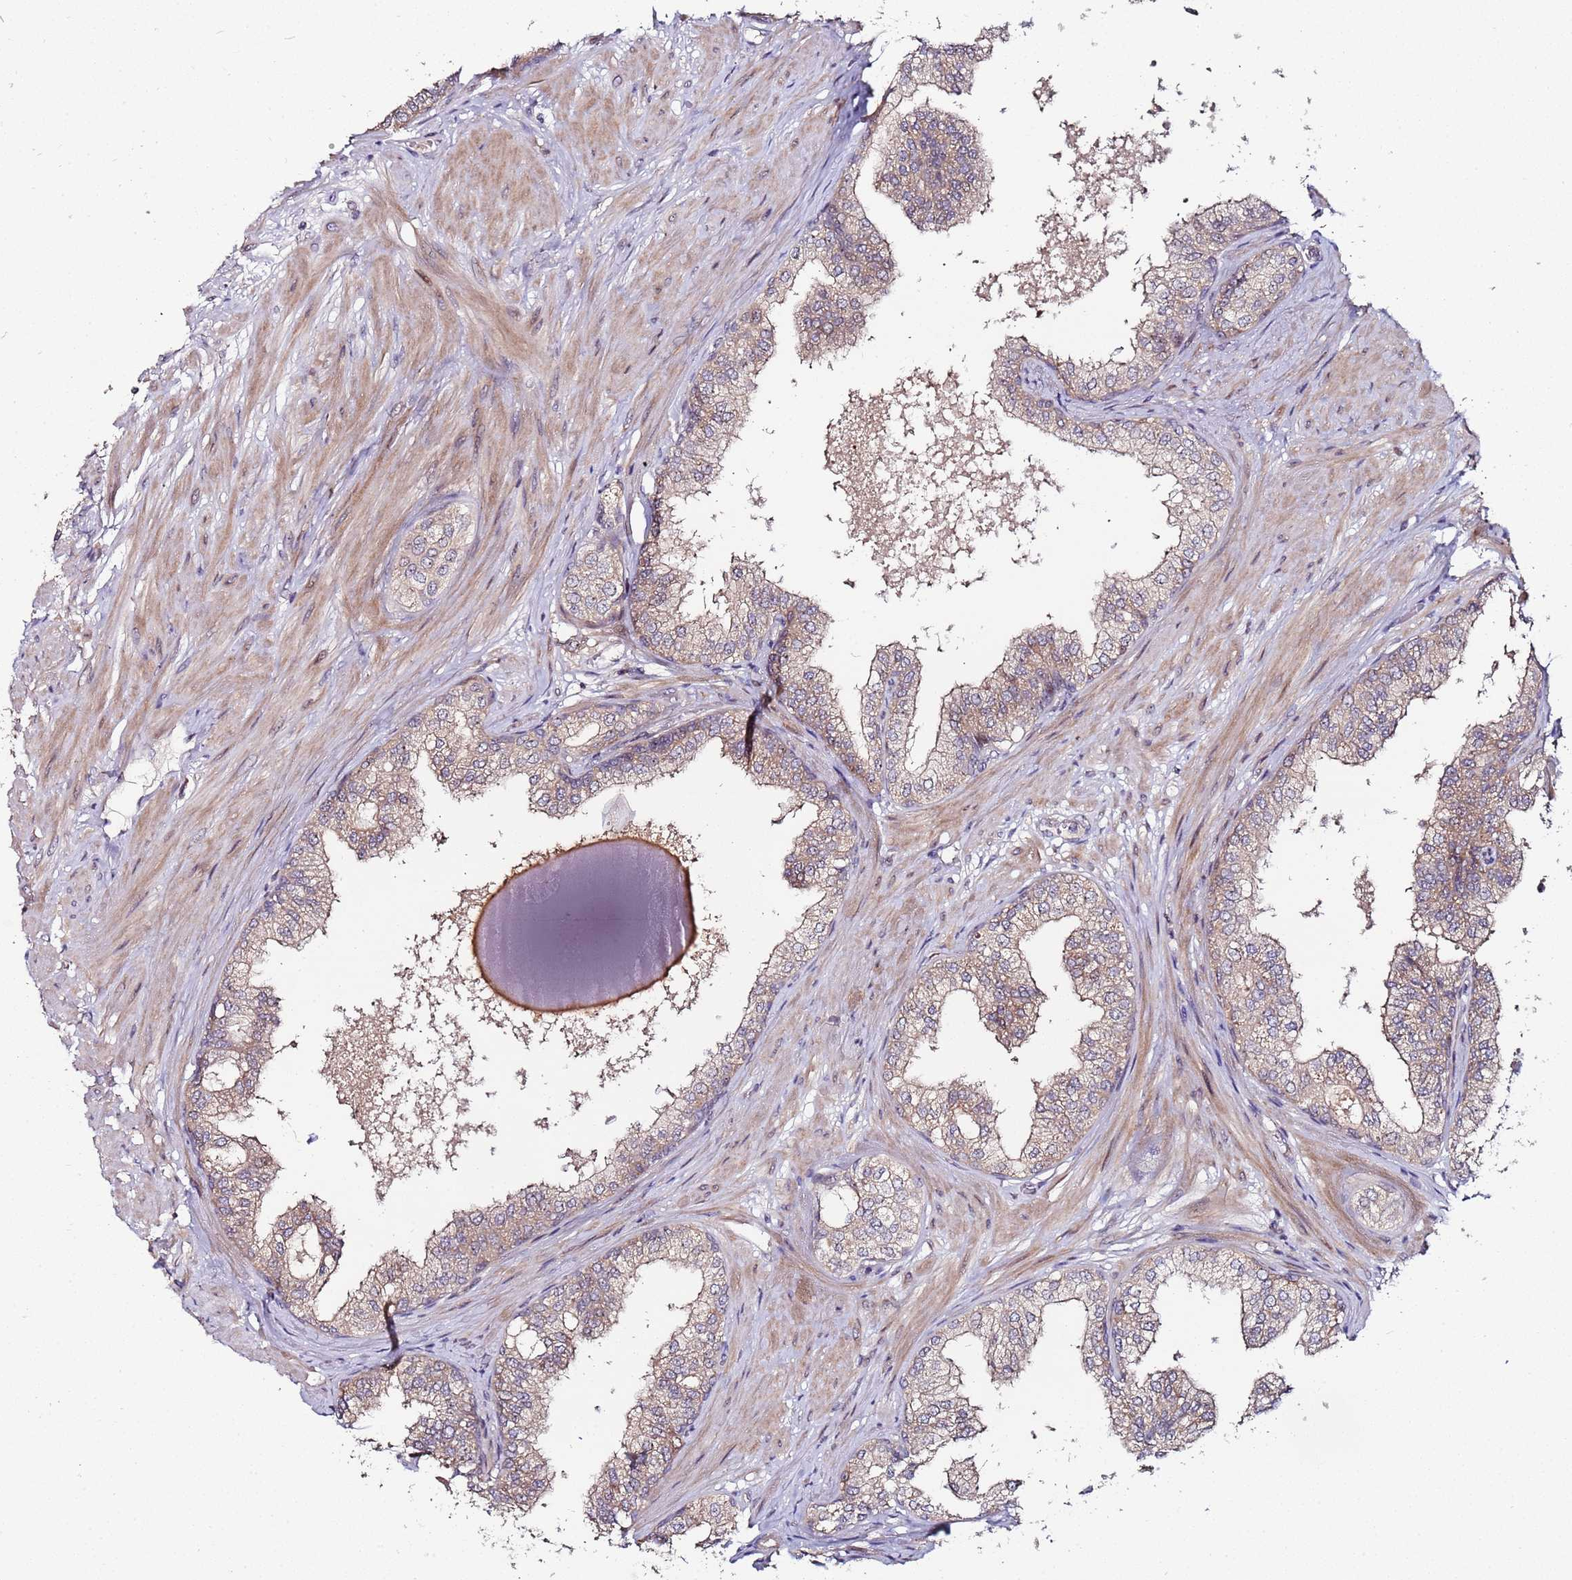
{"staining": {"intensity": "moderate", "quantity": "<25%", "location": "cytoplasmic/membranous,nuclear"}, "tissue": "prostate", "cell_type": "Glandular cells", "image_type": "normal", "snomed": [{"axis": "morphology", "description": "Normal tissue, NOS"}, {"axis": "topography", "description": "Prostate"}], "caption": "Prostate stained with DAB immunohistochemistry exhibits low levels of moderate cytoplasmic/membranous,nuclear expression in about <25% of glandular cells.", "gene": "KRI1", "patient": {"sex": "male", "age": 60}}